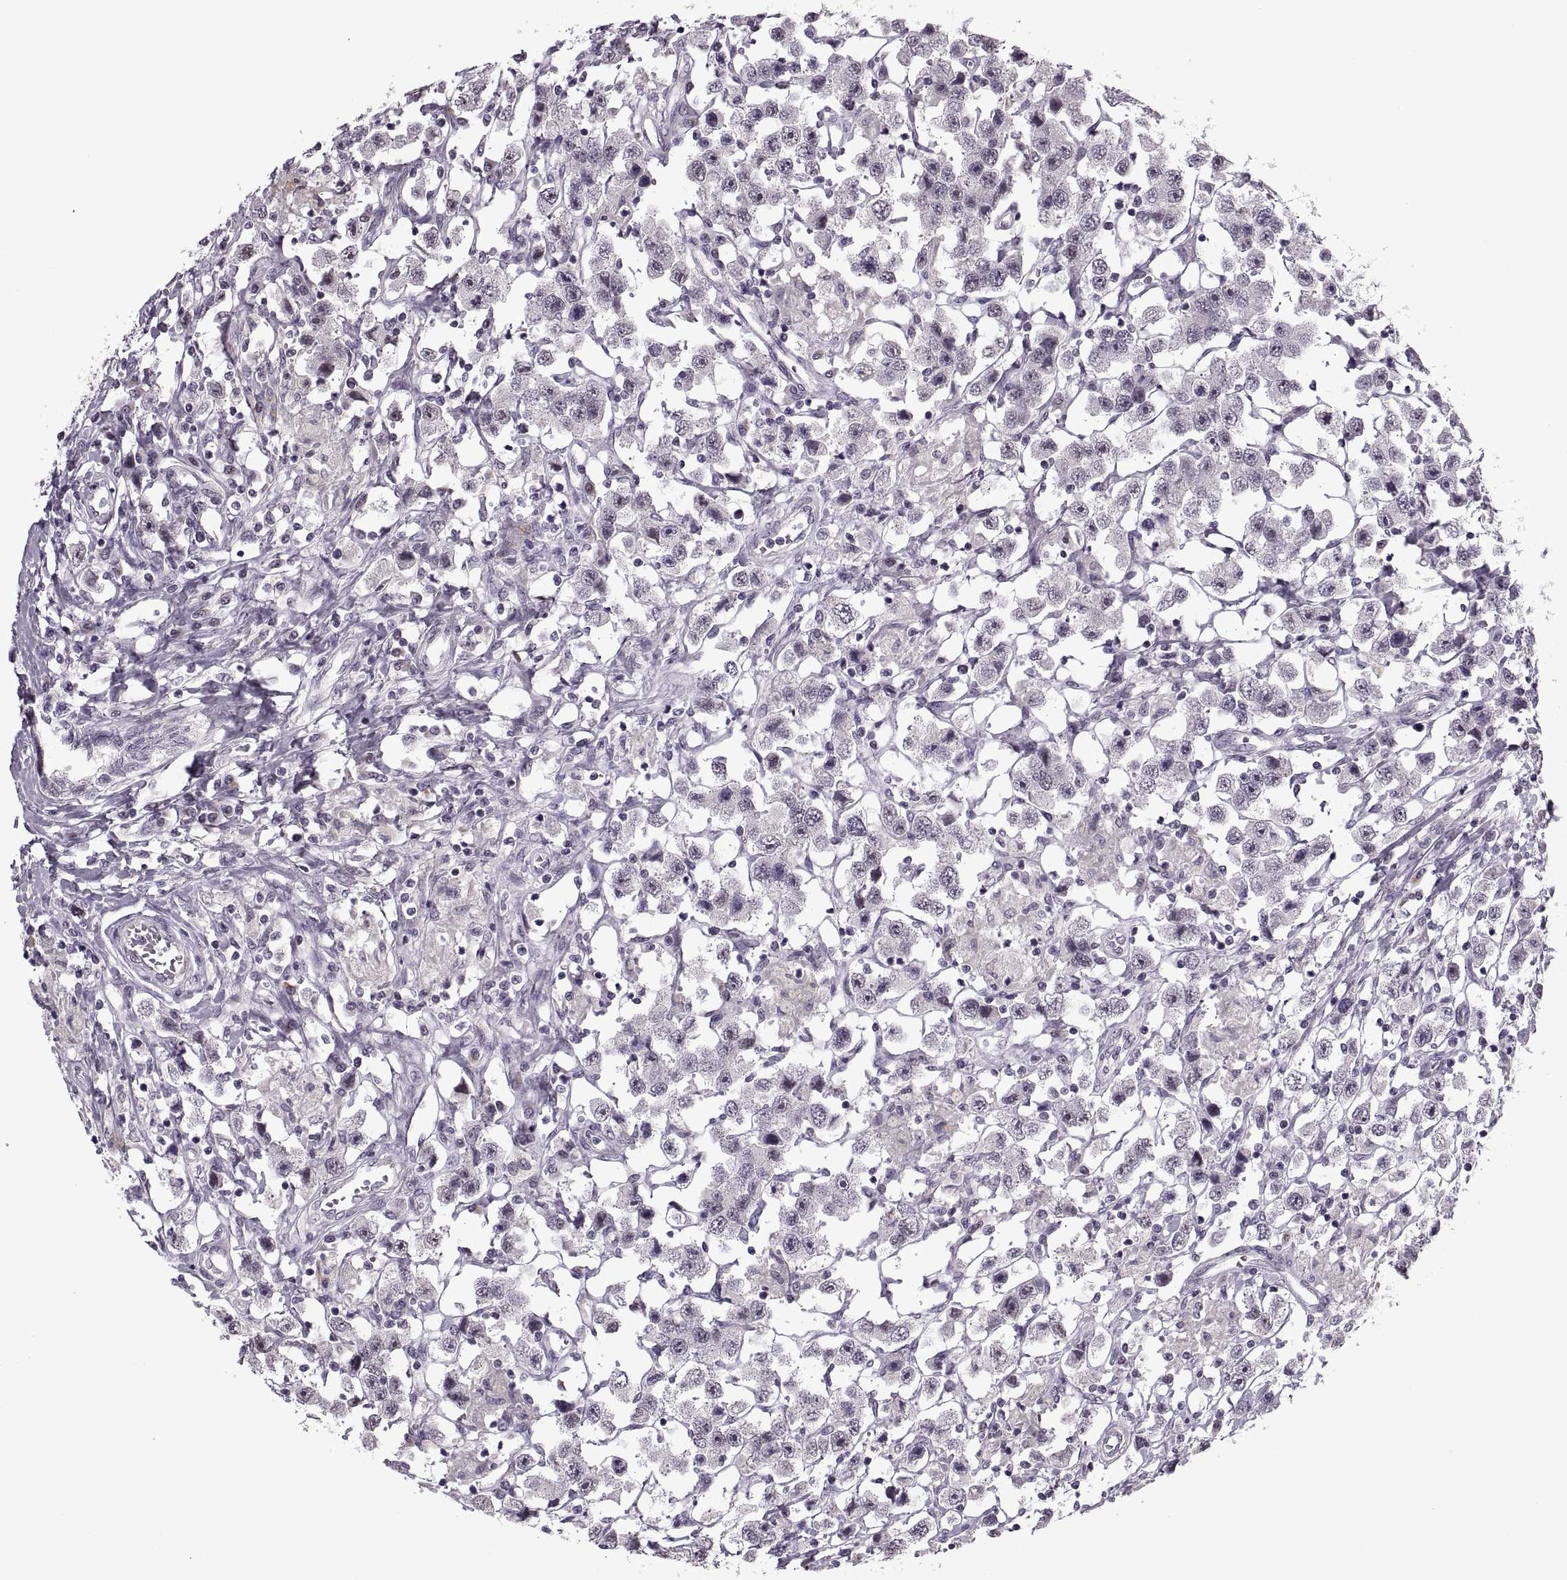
{"staining": {"intensity": "negative", "quantity": "none", "location": "none"}, "tissue": "testis cancer", "cell_type": "Tumor cells", "image_type": "cancer", "snomed": [{"axis": "morphology", "description": "Seminoma, NOS"}, {"axis": "topography", "description": "Testis"}], "caption": "IHC photomicrograph of neoplastic tissue: human testis seminoma stained with DAB (3,3'-diaminobenzidine) shows no significant protein positivity in tumor cells. (Brightfield microscopy of DAB immunohistochemistry at high magnification).", "gene": "PRSS37", "patient": {"sex": "male", "age": 45}}